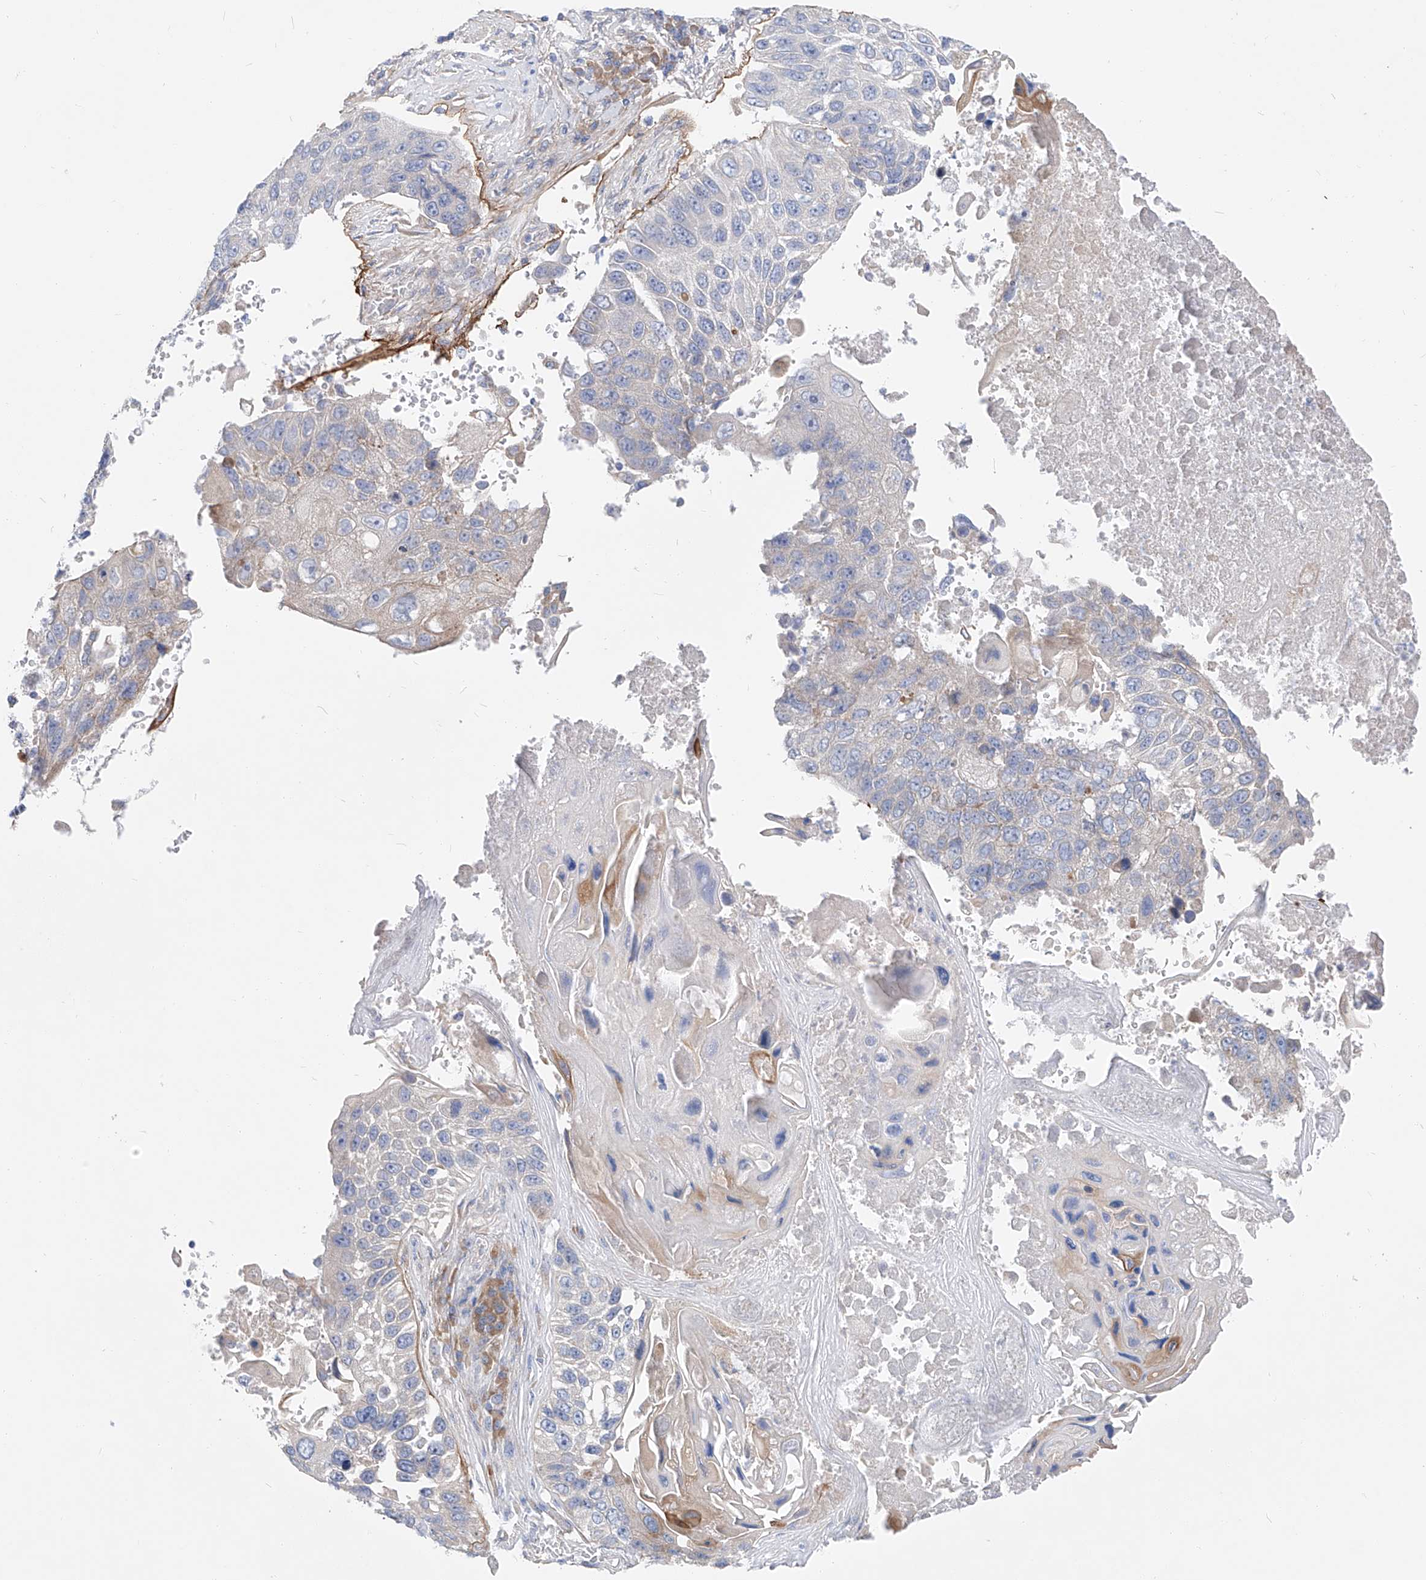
{"staining": {"intensity": "negative", "quantity": "none", "location": "none"}, "tissue": "lung cancer", "cell_type": "Tumor cells", "image_type": "cancer", "snomed": [{"axis": "morphology", "description": "Squamous cell carcinoma, NOS"}, {"axis": "topography", "description": "Lung"}], "caption": "This is an IHC photomicrograph of human squamous cell carcinoma (lung). There is no expression in tumor cells.", "gene": "UFL1", "patient": {"sex": "male", "age": 61}}